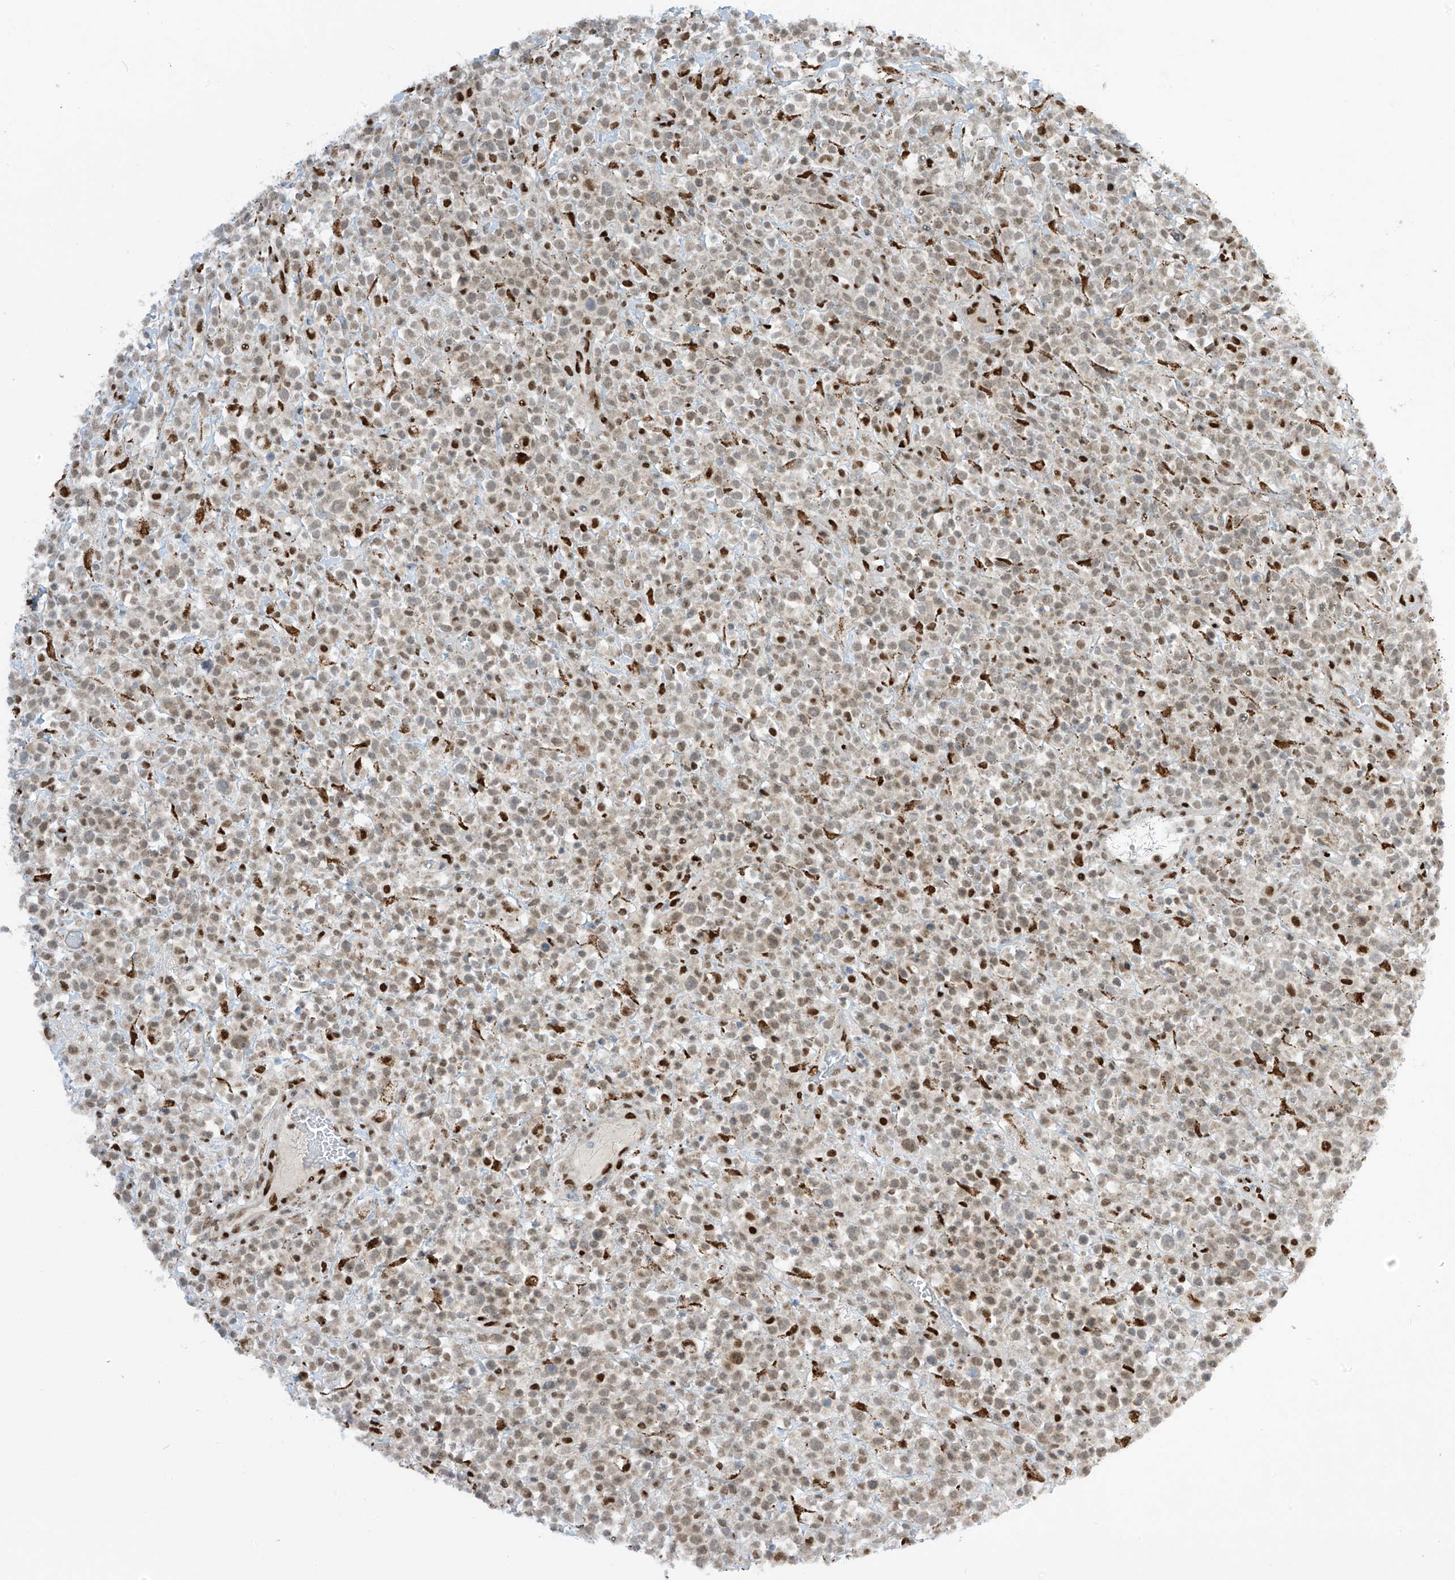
{"staining": {"intensity": "weak", "quantity": ">75%", "location": "nuclear"}, "tissue": "lymphoma", "cell_type": "Tumor cells", "image_type": "cancer", "snomed": [{"axis": "morphology", "description": "Malignant lymphoma, non-Hodgkin's type, High grade"}, {"axis": "topography", "description": "Colon"}], "caption": "The photomicrograph demonstrates a brown stain indicating the presence of a protein in the nuclear of tumor cells in malignant lymphoma, non-Hodgkin's type (high-grade).", "gene": "PM20D2", "patient": {"sex": "female", "age": 53}}